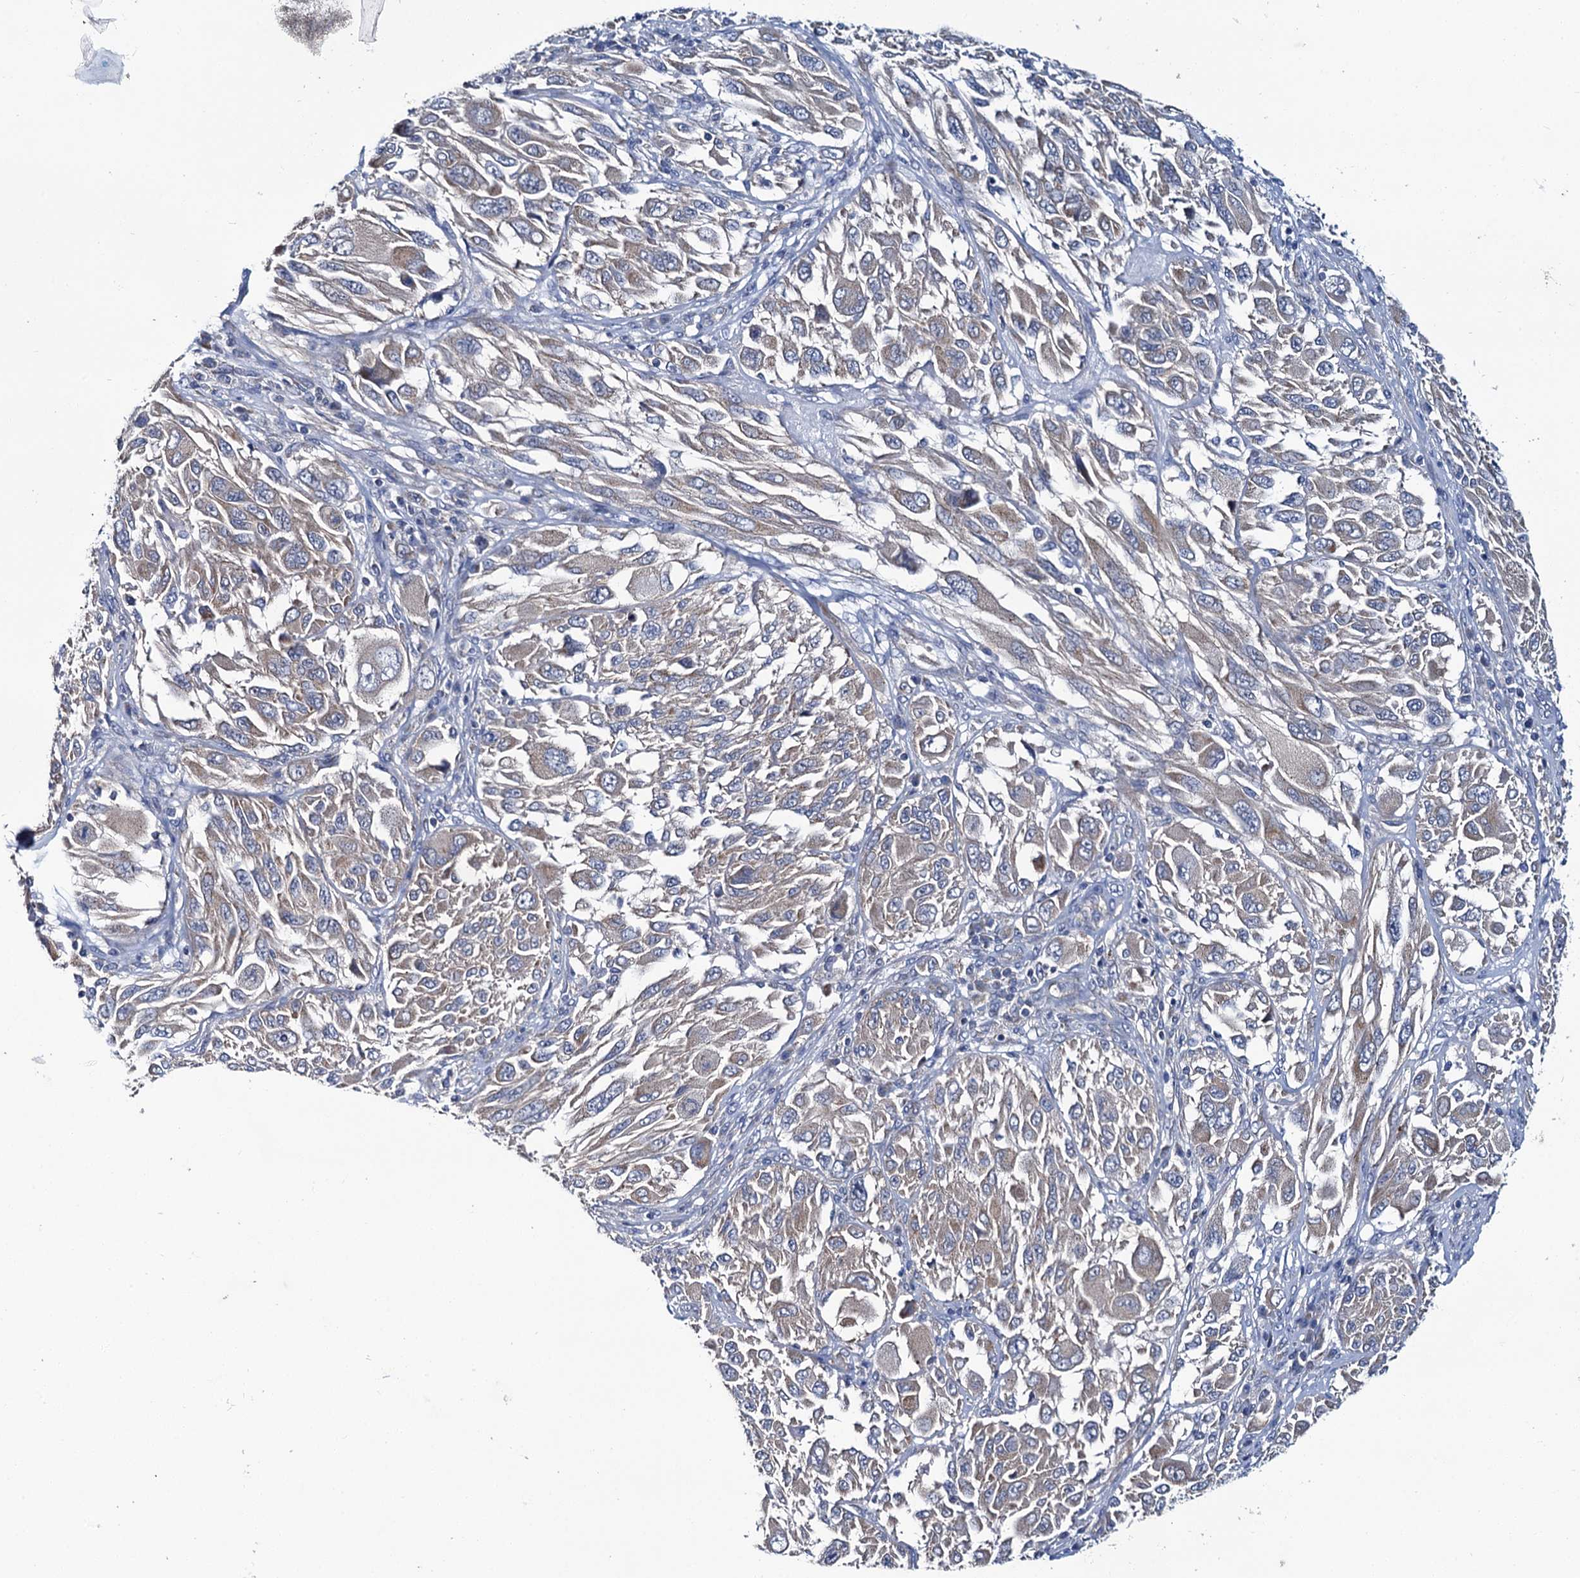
{"staining": {"intensity": "weak", "quantity": ">75%", "location": "cytoplasmic/membranous"}, "tissue": "melanoma", "cell_type": "Tumor cells", "image_type": "cancer", "snomed": [{"axis": "morphology", "description": "Malignant melanoma, NOS"}, {"axis": "topography", "description": "Skin"}], "caption": "The immunohistochemical stain labels weak cytoplasmic/membranous expression in tumor cells of melanoma tissue. (brown staining indicates protein expression, while blue staining denotes nuclei).", "gene": "CEP295", "patient": {"sex": "female", "age": 91}}